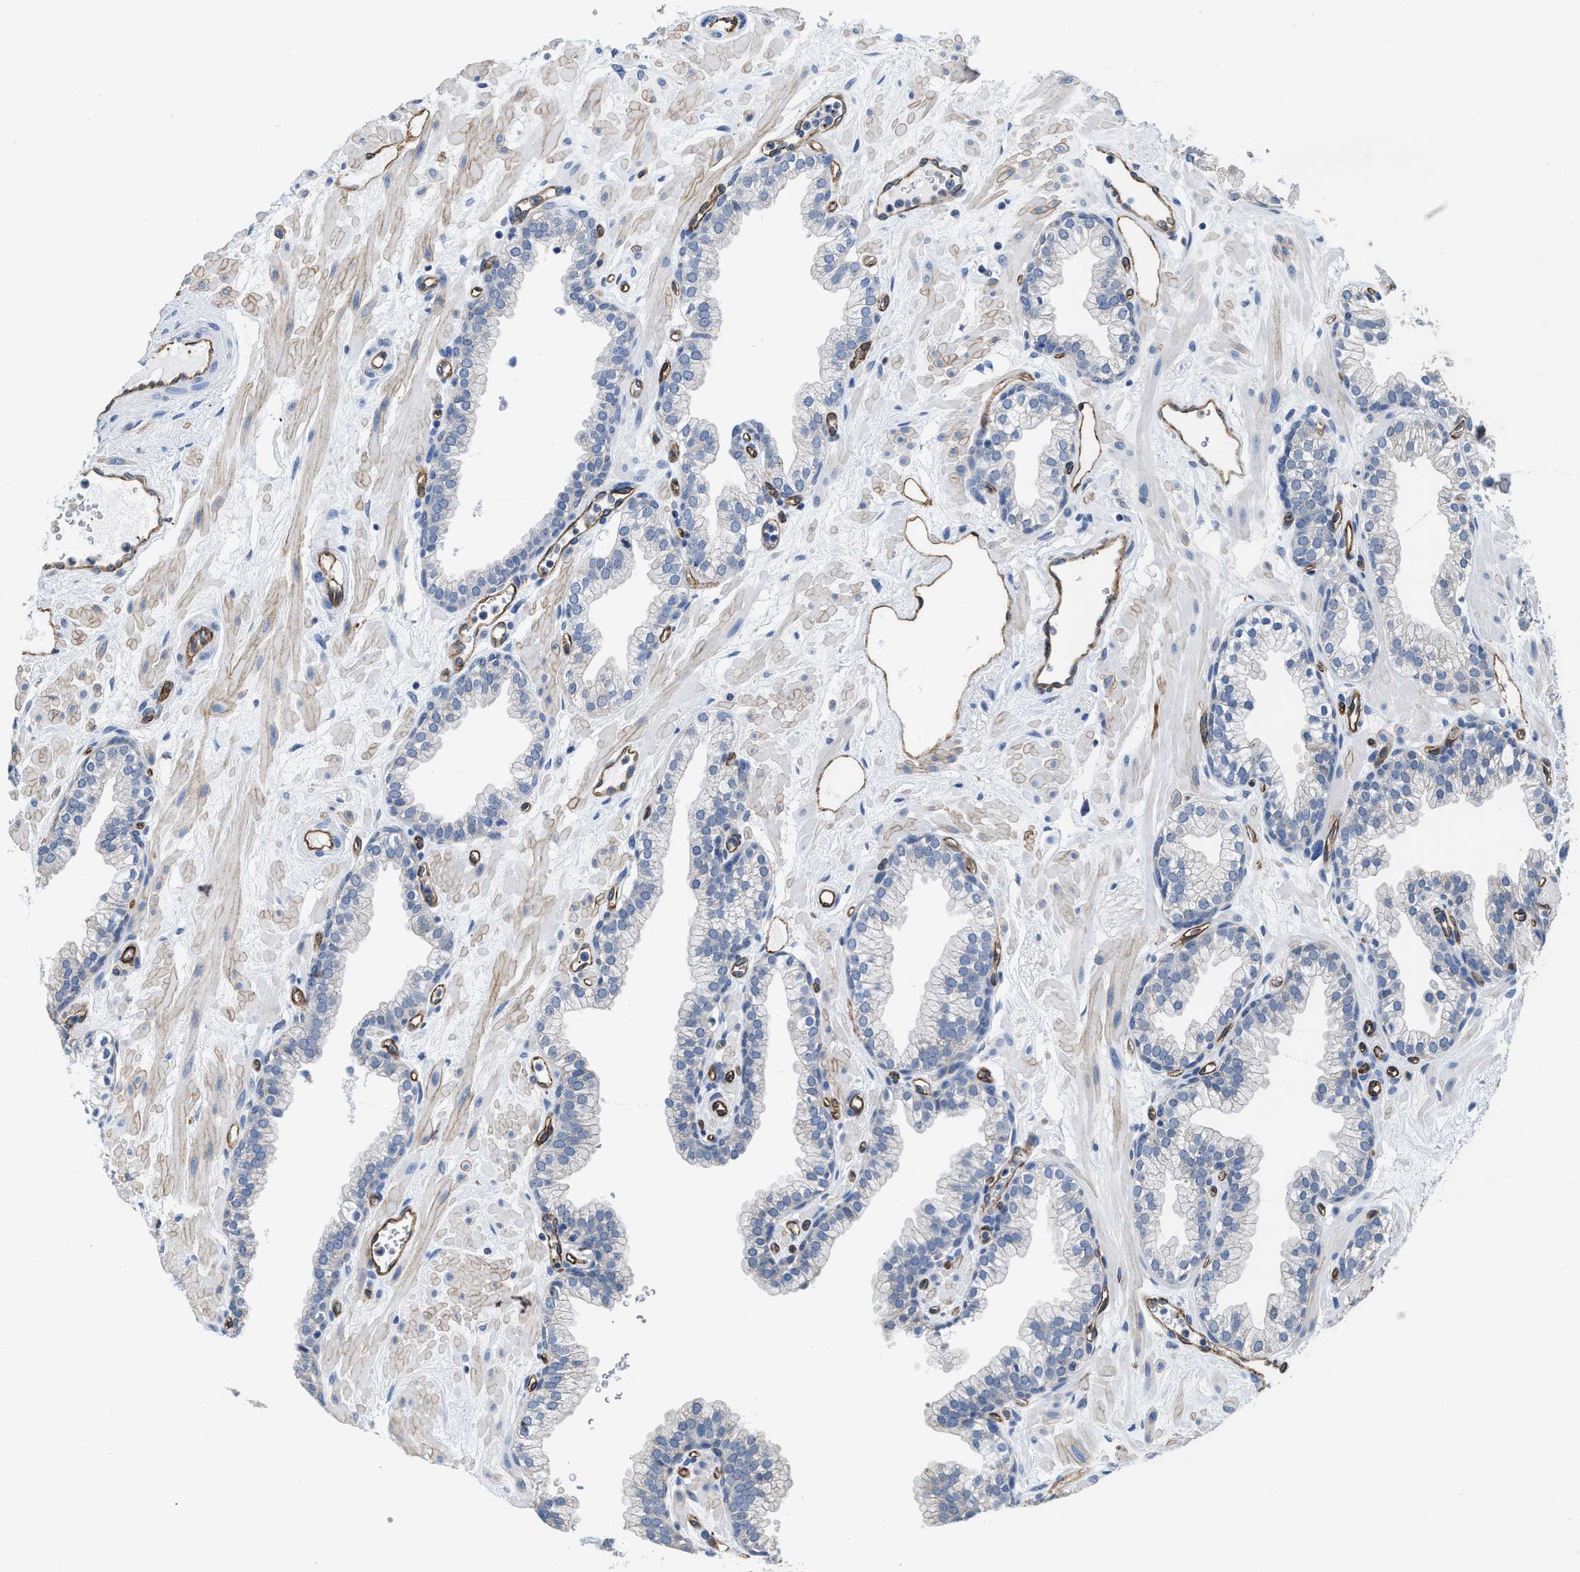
{"staining": {"intensity": "negative", "quantity": "none", "location": "none"}, "tissue": "prostate", "cell_type": "Glandular cells", "image_type": "normal", "snomed": [{"axis": "morphology", "description": "Normal tissue, NOS"}, {"axis": "morphology", "description": "Urothelial carcinoma, Low grade"}, {"axis": "topography", "description": "Urinary bladder"}, {"axis": "topography", "description": "Prostate"}], "caption": "An image of prostate stained for a protein displays no brown staining in glandular cells.", "gene": "C22orf42", "patient": {"sex": "male", "age": 60}}